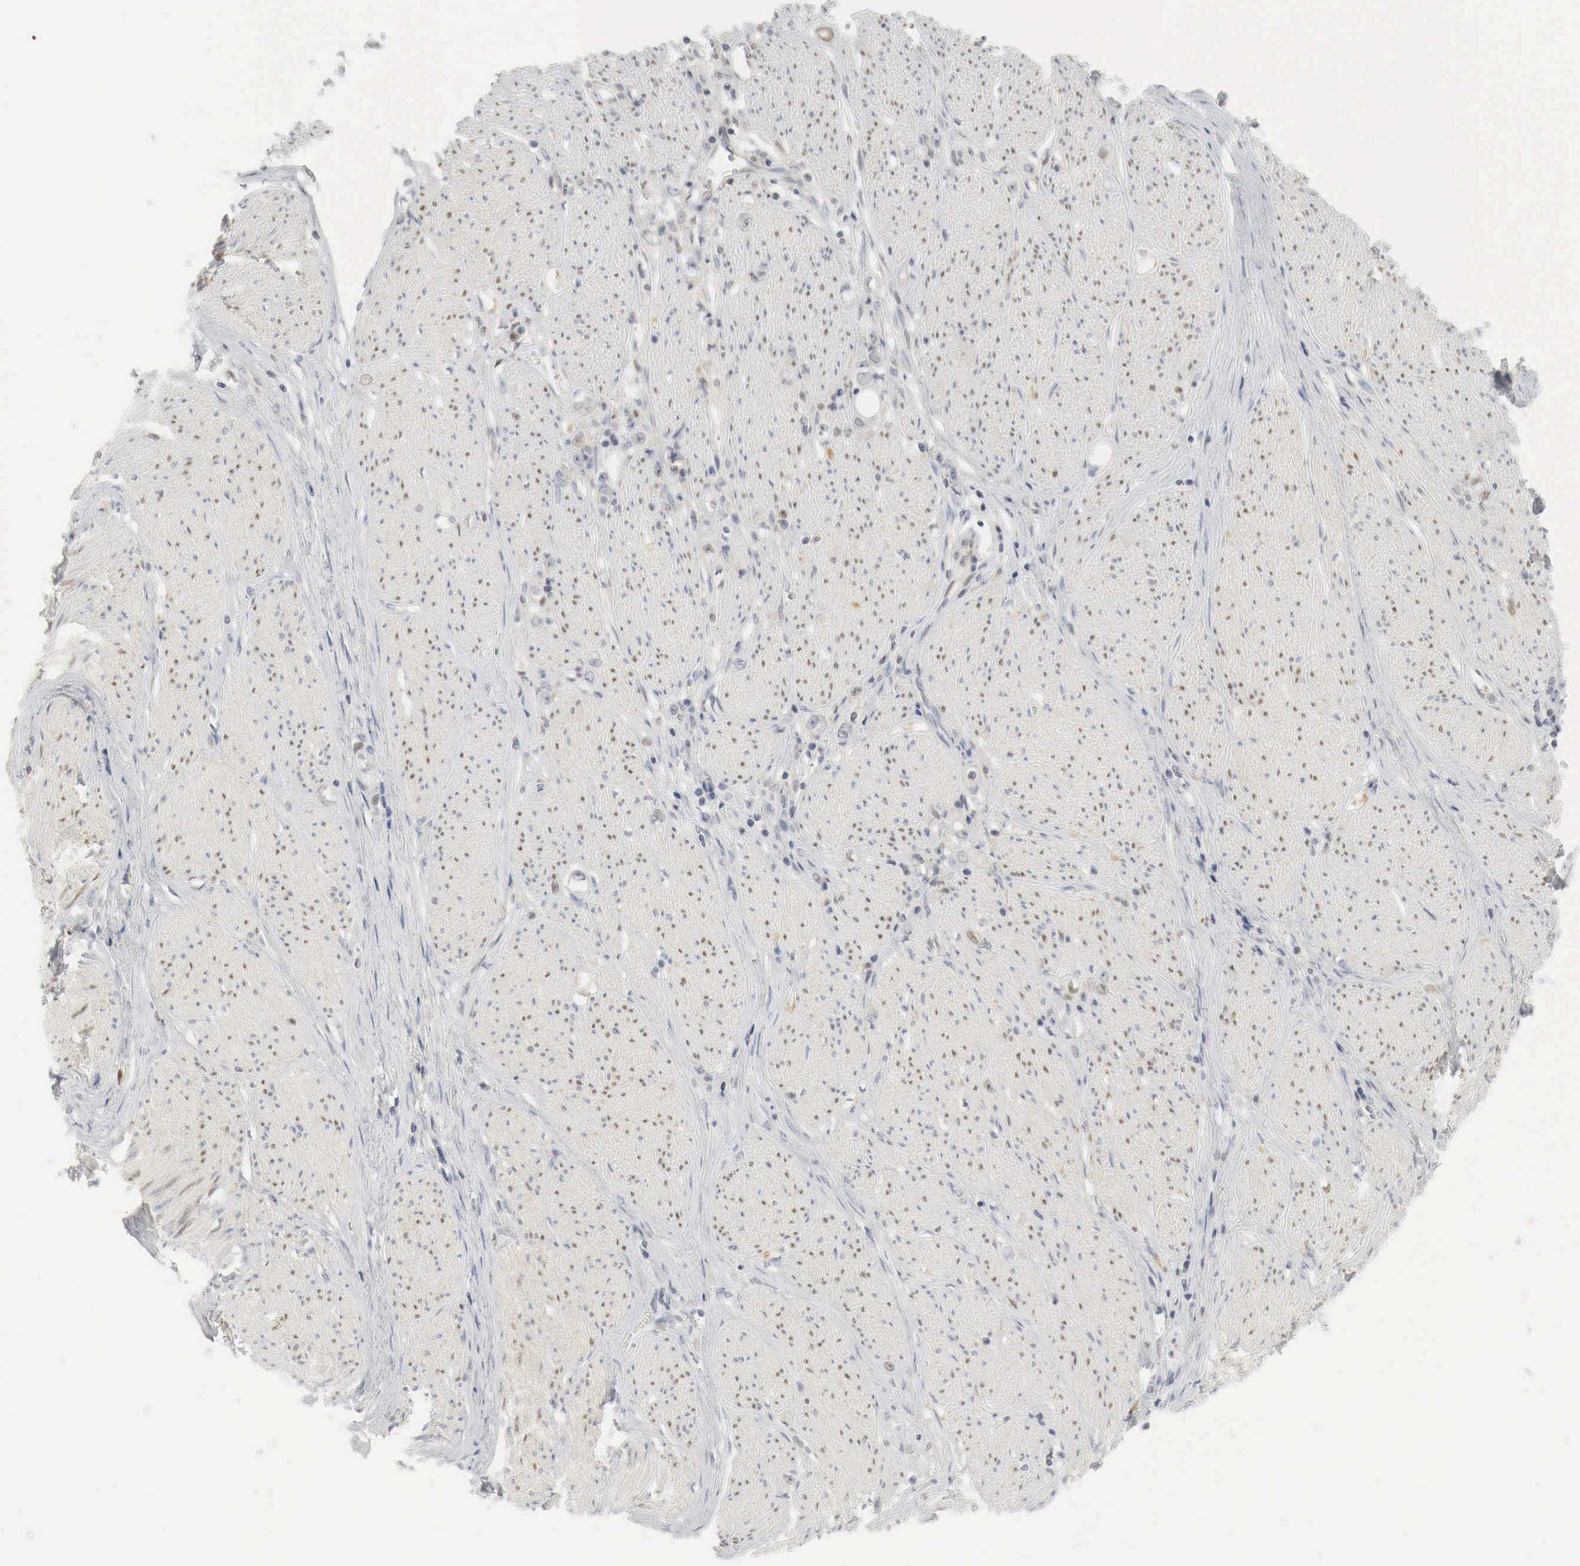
{"staining": {"intensity": "weak", "quantity": "<25%", "location": "cytoplasmic/membranous,nuclear"}, "tissue": "stomach cancer", "cell_type": "Tumor cells", "image_type": "cancer", "snomed": [{"axis": "morphology", "description": "Adenocarcinoma, NOS"}, {"axis": "topography", "description": "Stomach"}], "caption": "DAB (3,3'-diaminobenzidine) immunohistochemical staining of human stomach cancer (adenocarcinoma) displays no significant staining in tumor cells.", "gene": "MYC", "patient": {"sex": "male", "age": 72}}